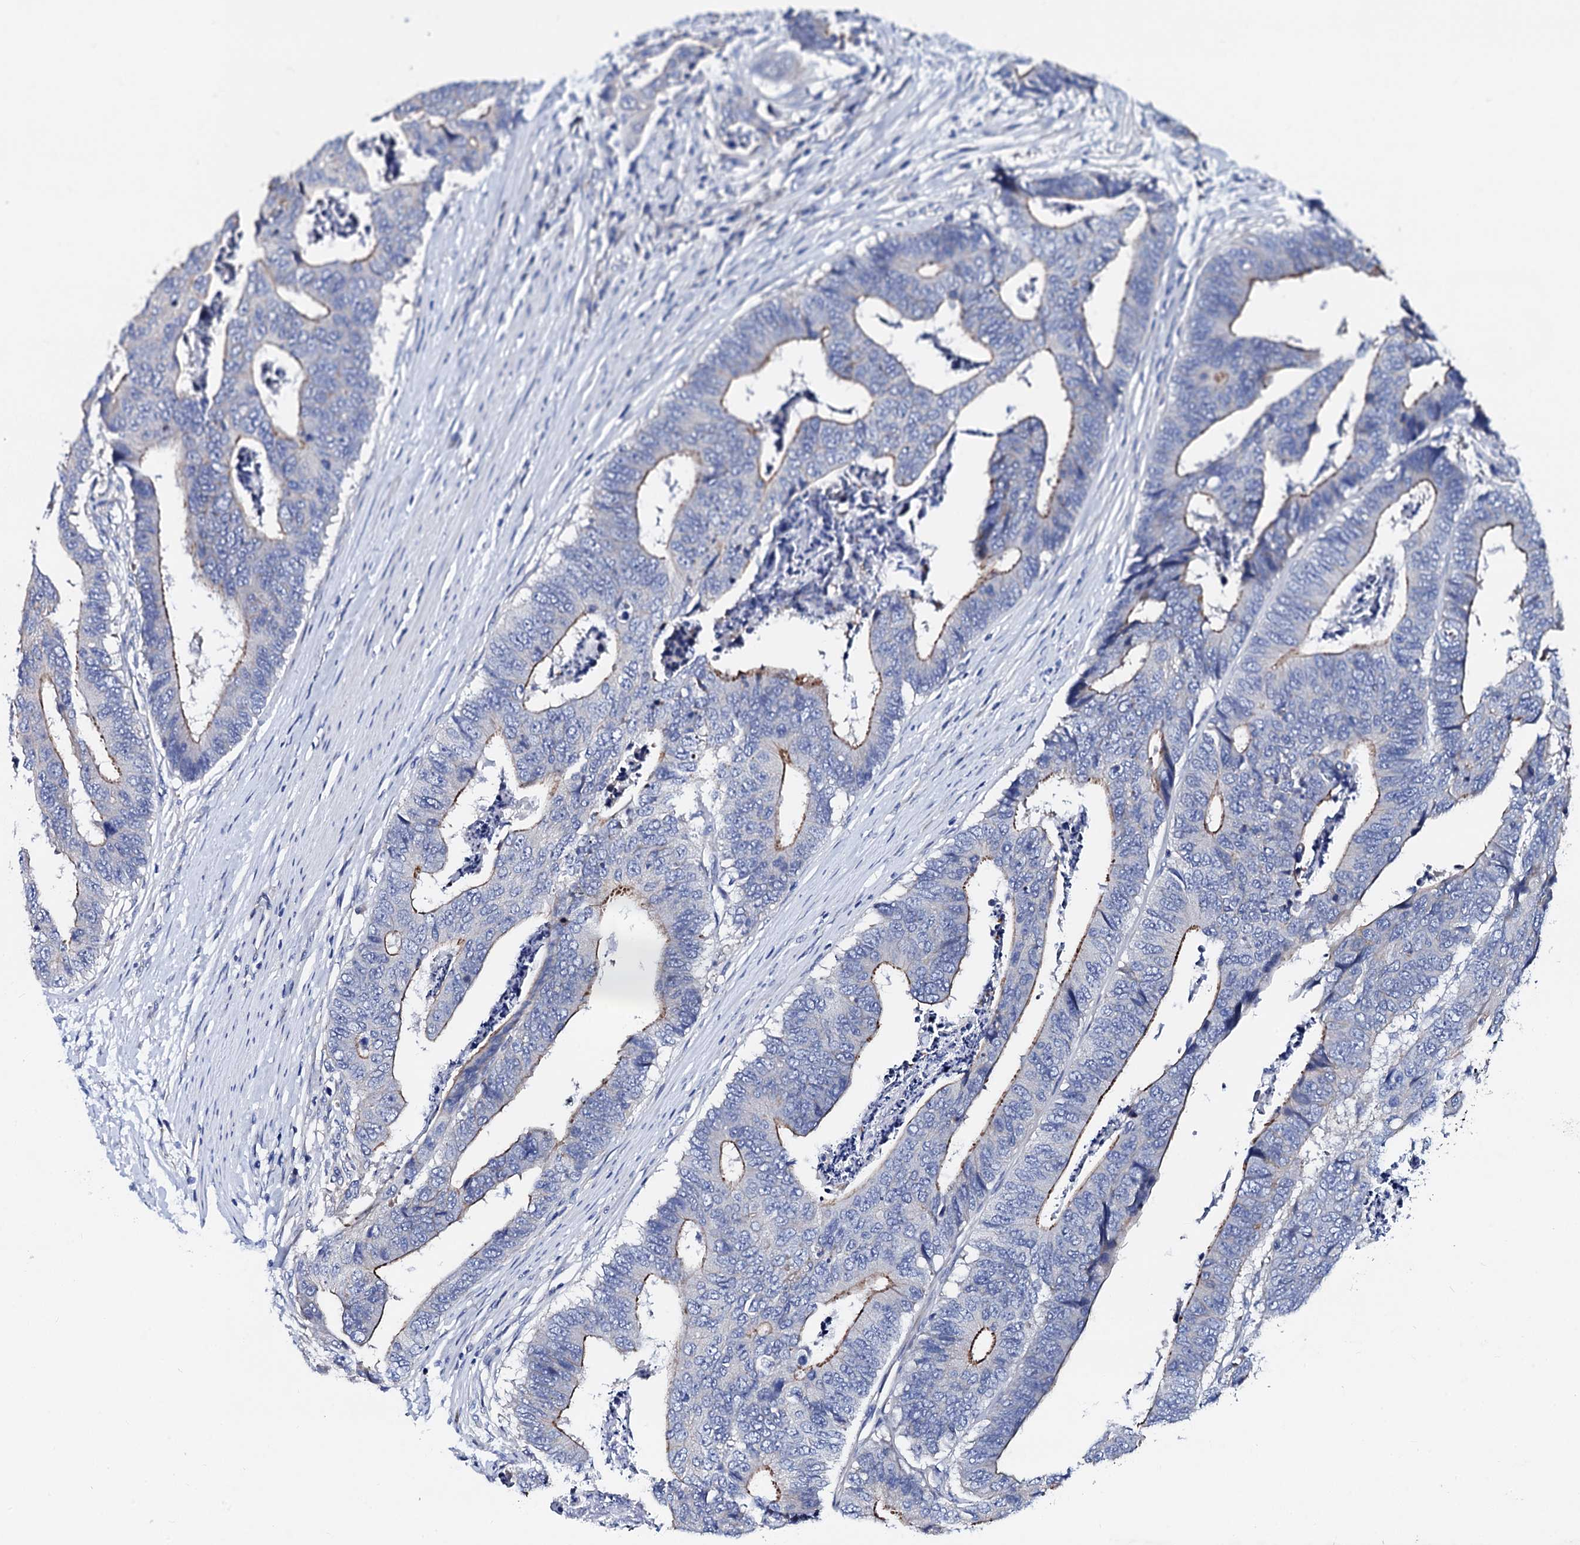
{"staining": {"intensity": "moderate", "quantity": "<25%", "location": "cytoplasmic/membranous"}, "tissue": "colorectal cancer", "cell_type": "Tumor cells", "image_type": "cancer", "snomed": [{"axis": "morphology", "description": "Adenocarcinoma, NOS"}, {"axis": "topography", "description": "Rectum"}], "caption": "Protein staining of colorectal adenocarcinoma tissue reveals moderate cytoplasmic/membranous expression in approximately <25% of tumor cells. (DAB = brown stain, brightfield microscopy at high magnification).", "gene": "TRDN", "patient": {"sex": "male", "age": 84}}